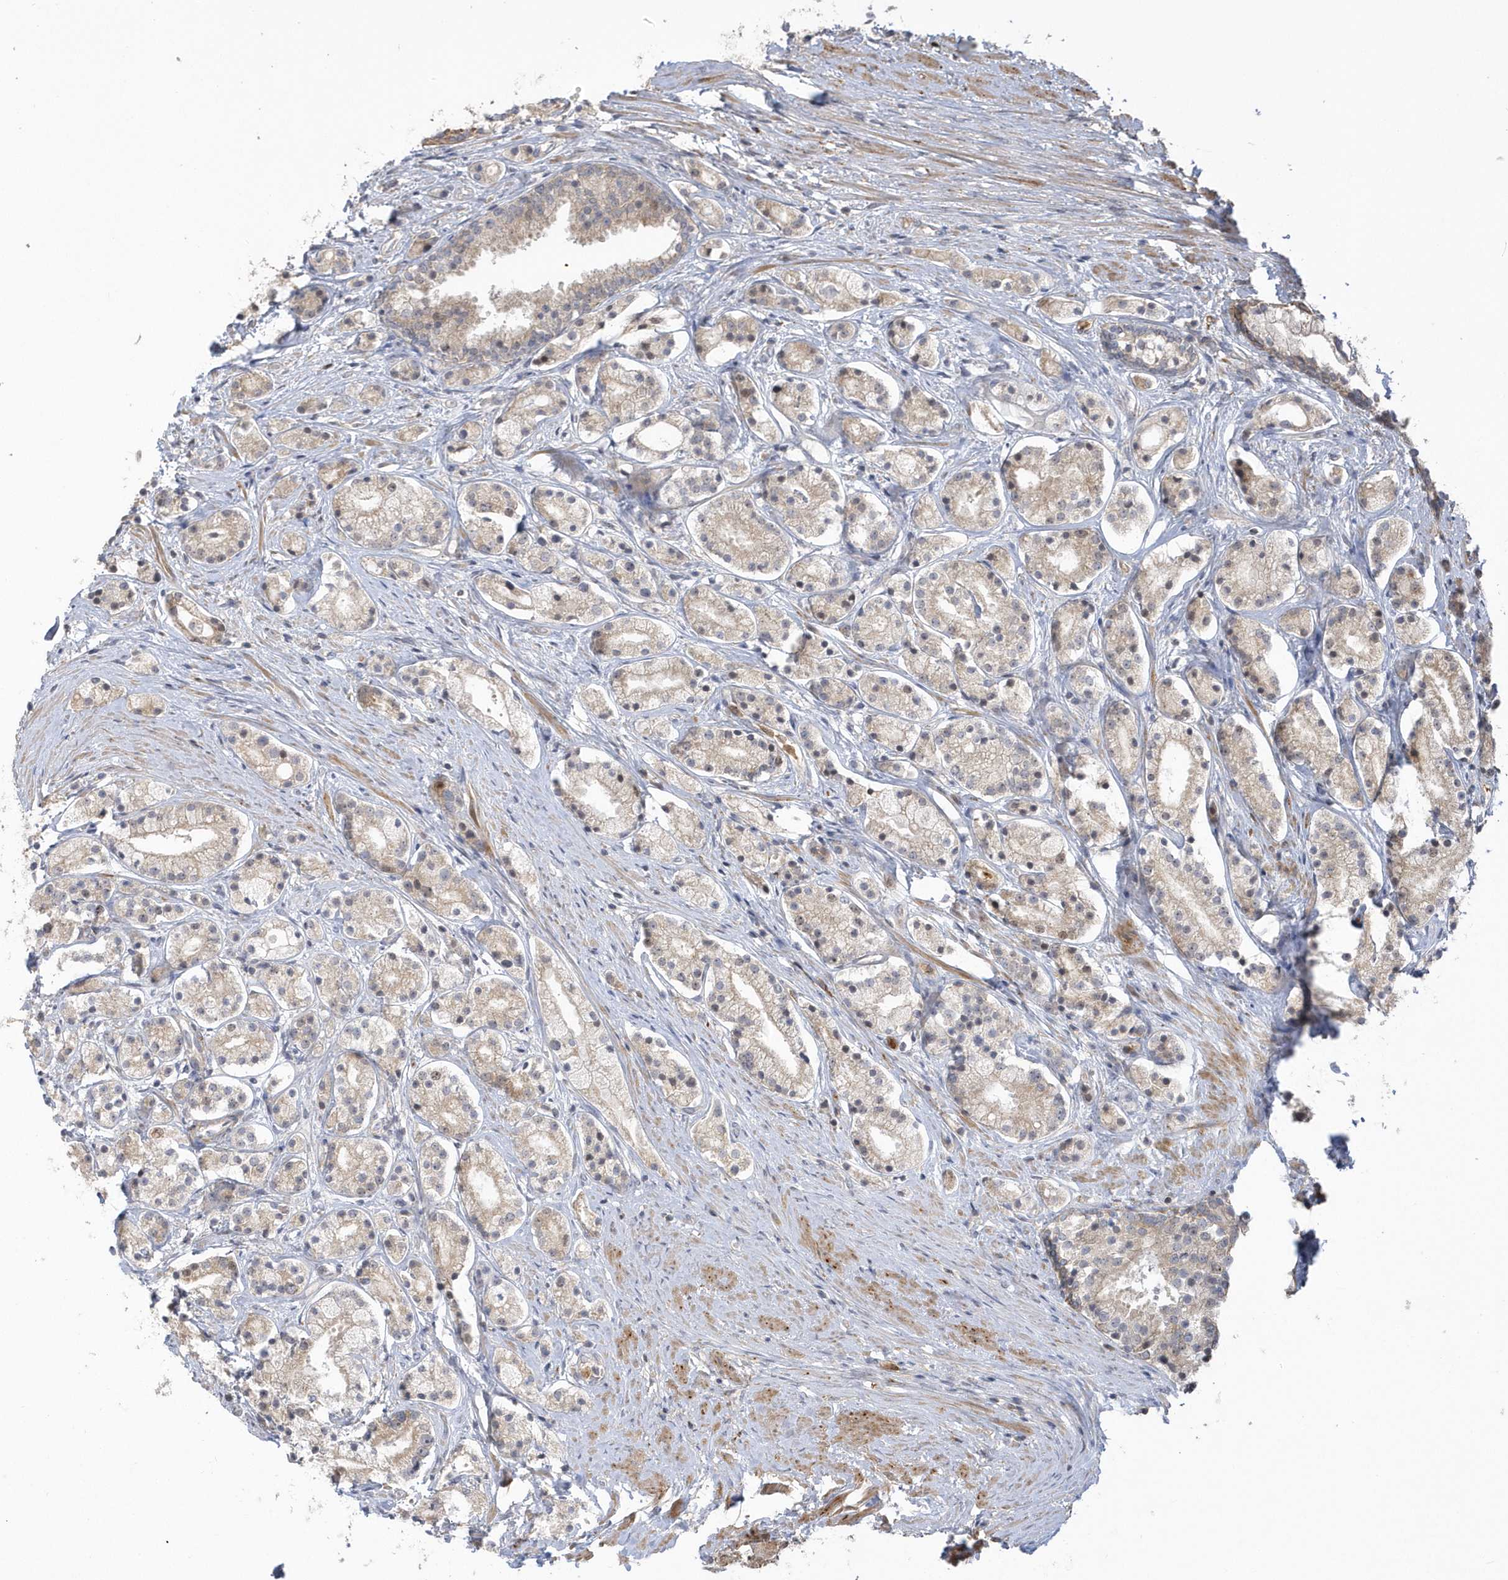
{"staining": {"intensity": "weak", "quantity": ">75%", "location": "cytoplasmic/membranous"}, "tissue": "prostate cancer", "cell_type": "Tumor cells", "image_type": "cancer", "snomed": [{"axis": "morphology", "description": "Adenocarcinoma, High grade"}, {"axis": "topography", "description": "Prostate"}], "caption": "Prostate high-grade adenocarcinoma stained with a protein marker shows weak staining in tumor cells.", "gene": "NAF1", "patient": {"sex": "male", "age": 69}}